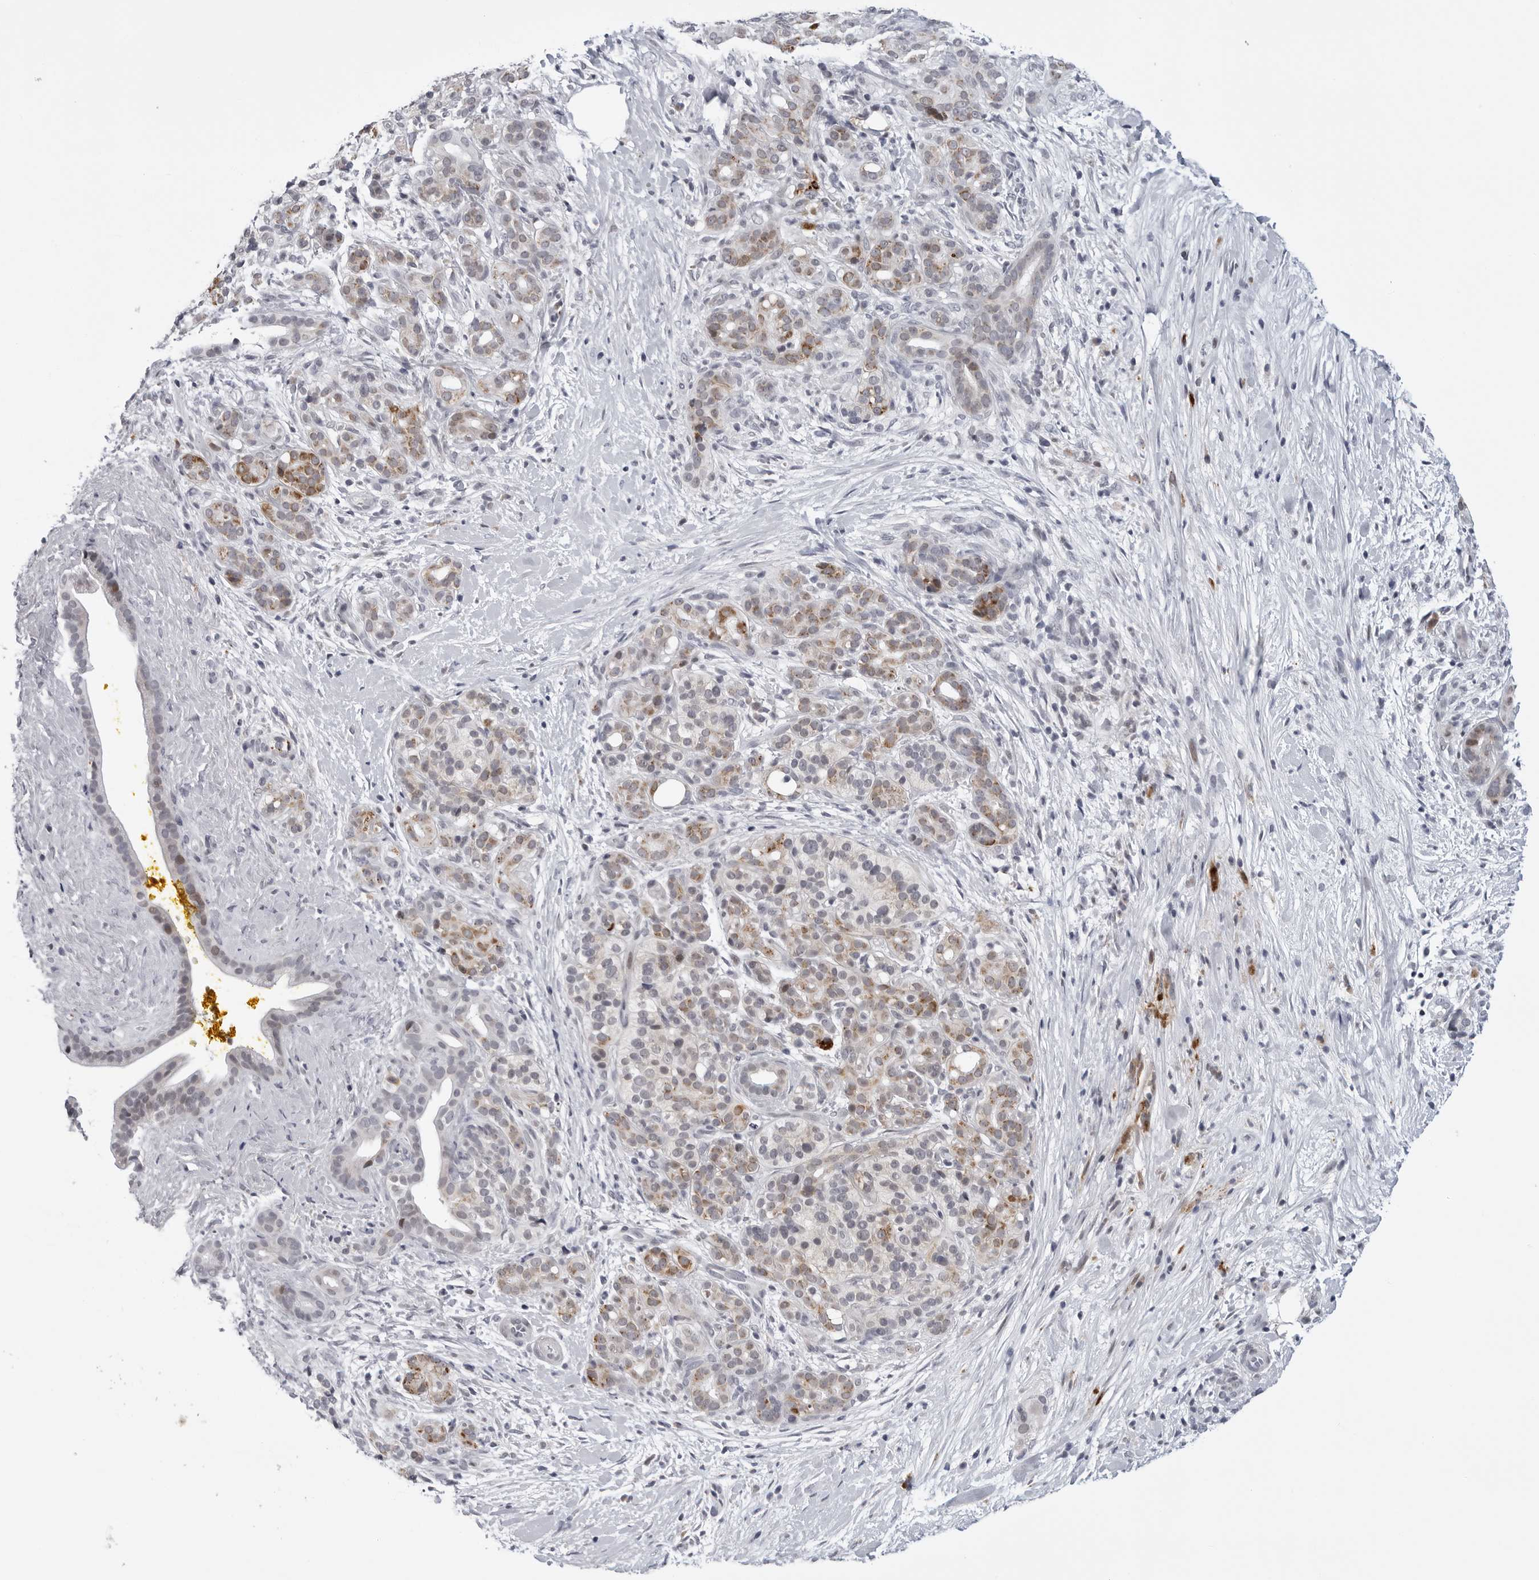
{"staining": {"intensity": "moderate", "quantity": "<25%", "location": "cytoplasmic/membranous"}, "tissue": "pancreatic cancer", "cell_type": "Tumor cells", "image_type": "cancer", "snomed": [{"axis": "morphology", "description": "Adenocarcinoma, NOS"}, {"axis": "topography", "description": "Pancreas"}], "caption": "DAB (3,3'-diaminobenzidine) immunohistochemical staining of human pancreatic adenocarcinoma displays moderate cytoplasmic/membranous protein expression in approximately <25% of tumor cells.", "gene": "CDK20", "patient": {"sex": "male", "age": 58}}